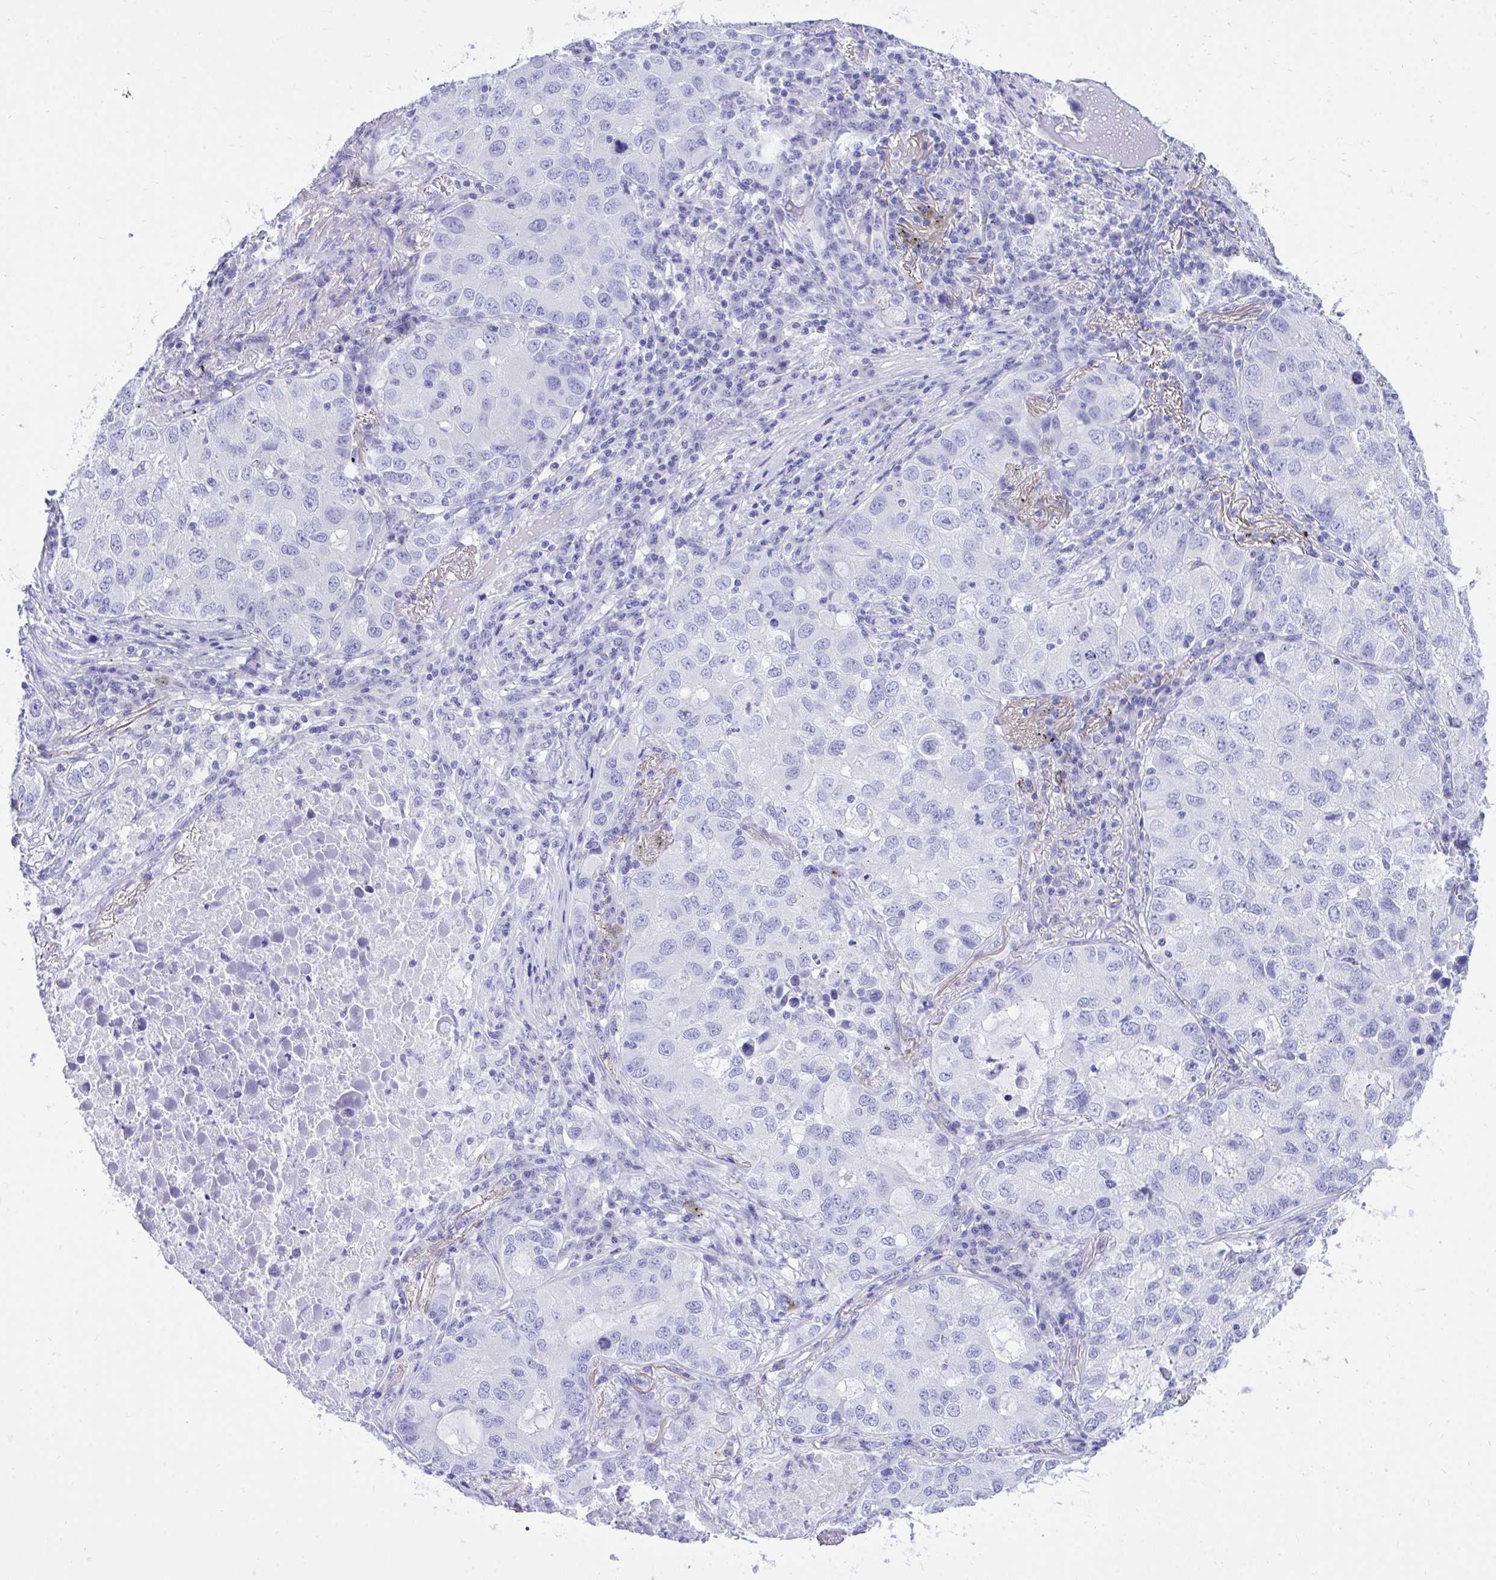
{"staining": {"intensity": "negative", "quantity": "none", "location": "none"}, "tissue": "lung cancer", "cell_type": "Tumor cells", "image_type": "cancer", "snomed": [{"axis": "morphology", "description": "Normal morphology"}, {"axis": "morphology", "description": "Adenocarcinoma, NOS"}, {"axis": "topography", "description": "Lymph node"}, {"axis": "topography", "description": "Lung"}], "caption": "Protein analysis of lung cancer exhibits no significant staining in tumor cells.", "gene": "MON1A", "patient": {"sex": "female", "age": 51}}